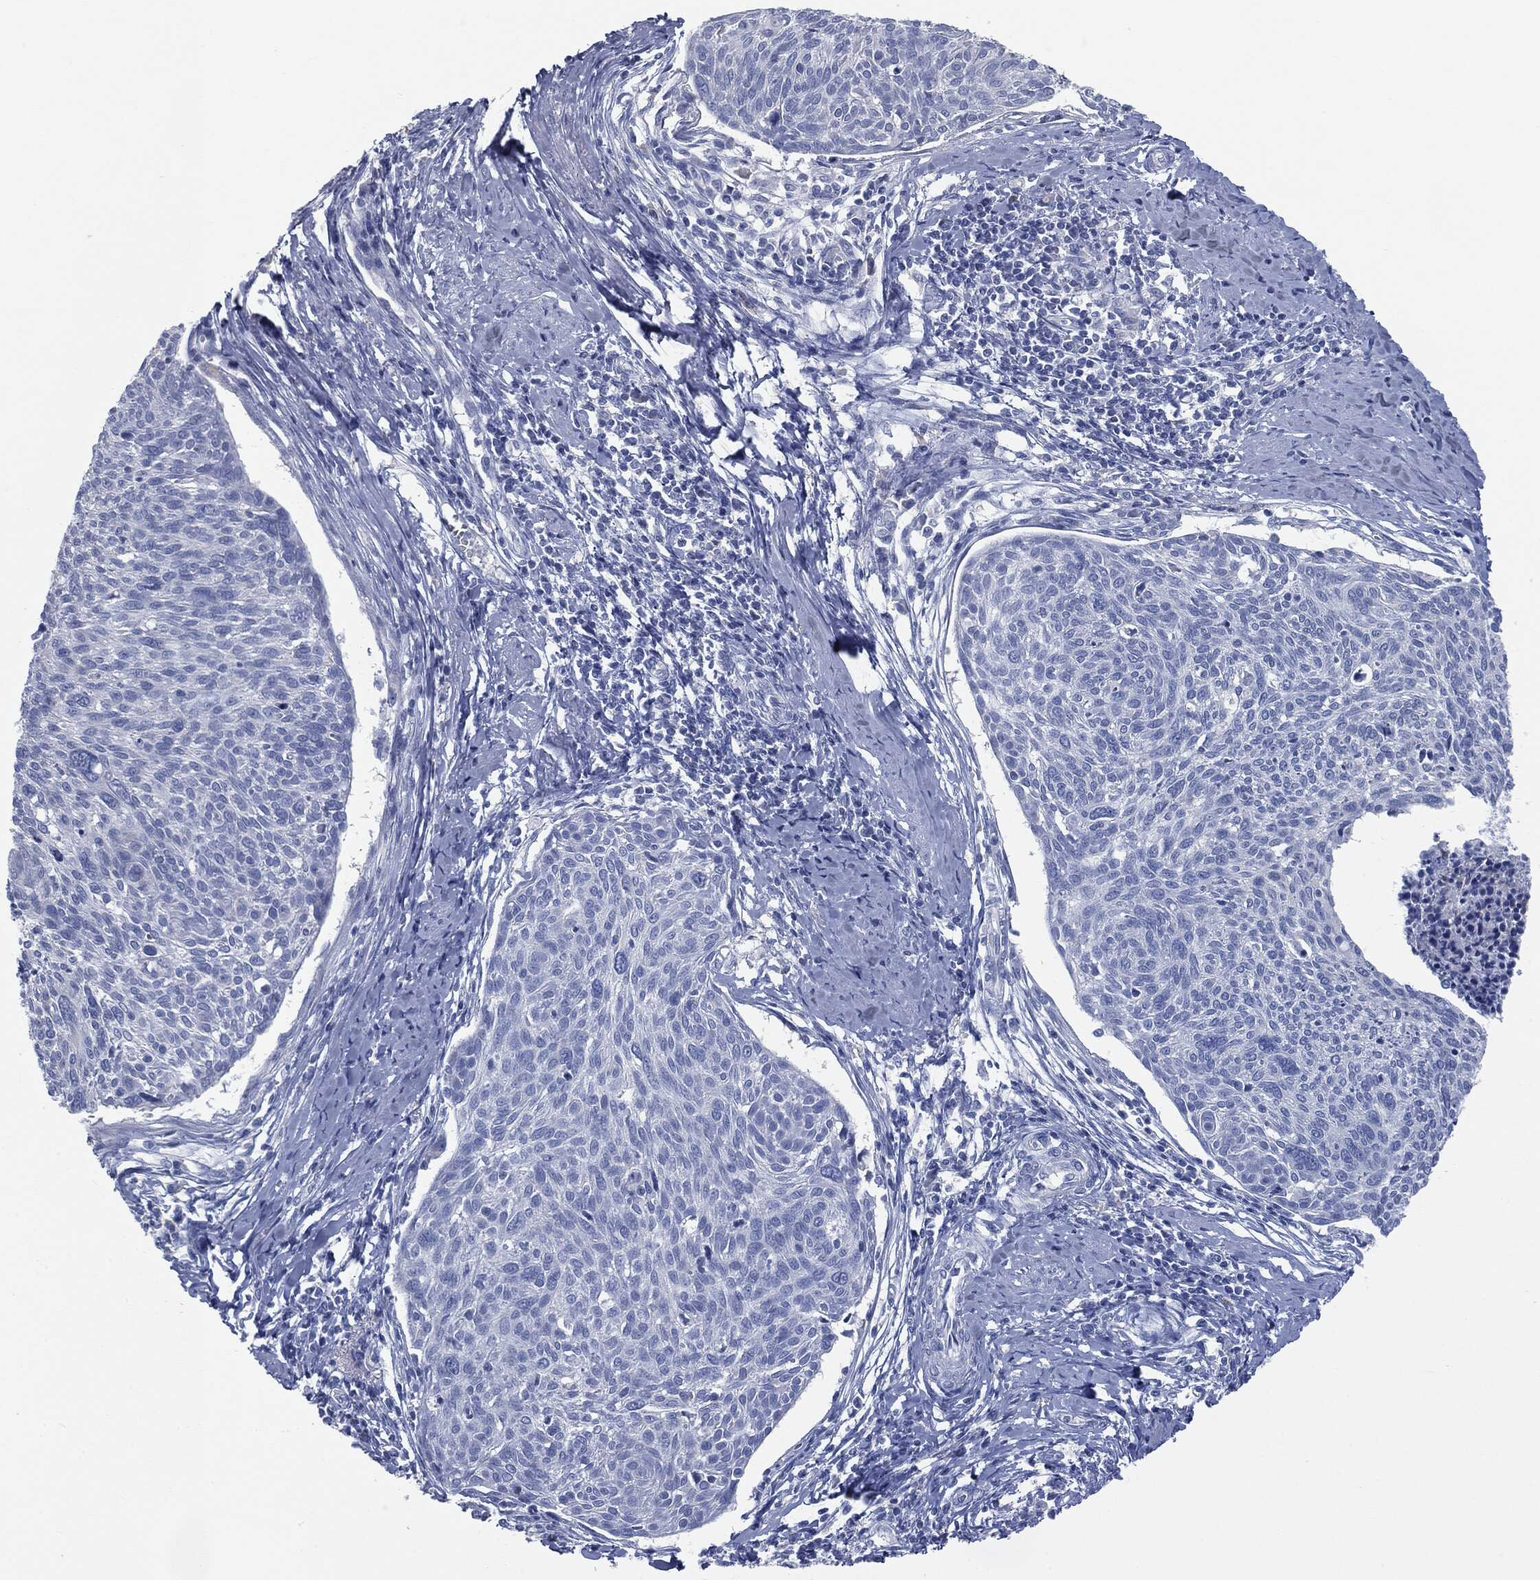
{"staining": {"intensity": "negative", "quantity": "none", "location": "none"}, "tissue": "cervical cancer", "cell_type": "Tumor cells", "image_type": "cancer", "snomed": [{"axis": "morphology", "description": "Squamous cell carcinoma, NOS"}, {"axis": "topography", "description": "Cervix"}], "caption": "Image shows no significant protein positivity in tumor cells of squamous cell carcinoma (cervical).", "gene": "CAV3", "patient": {"sex": "female", "age": 49}}